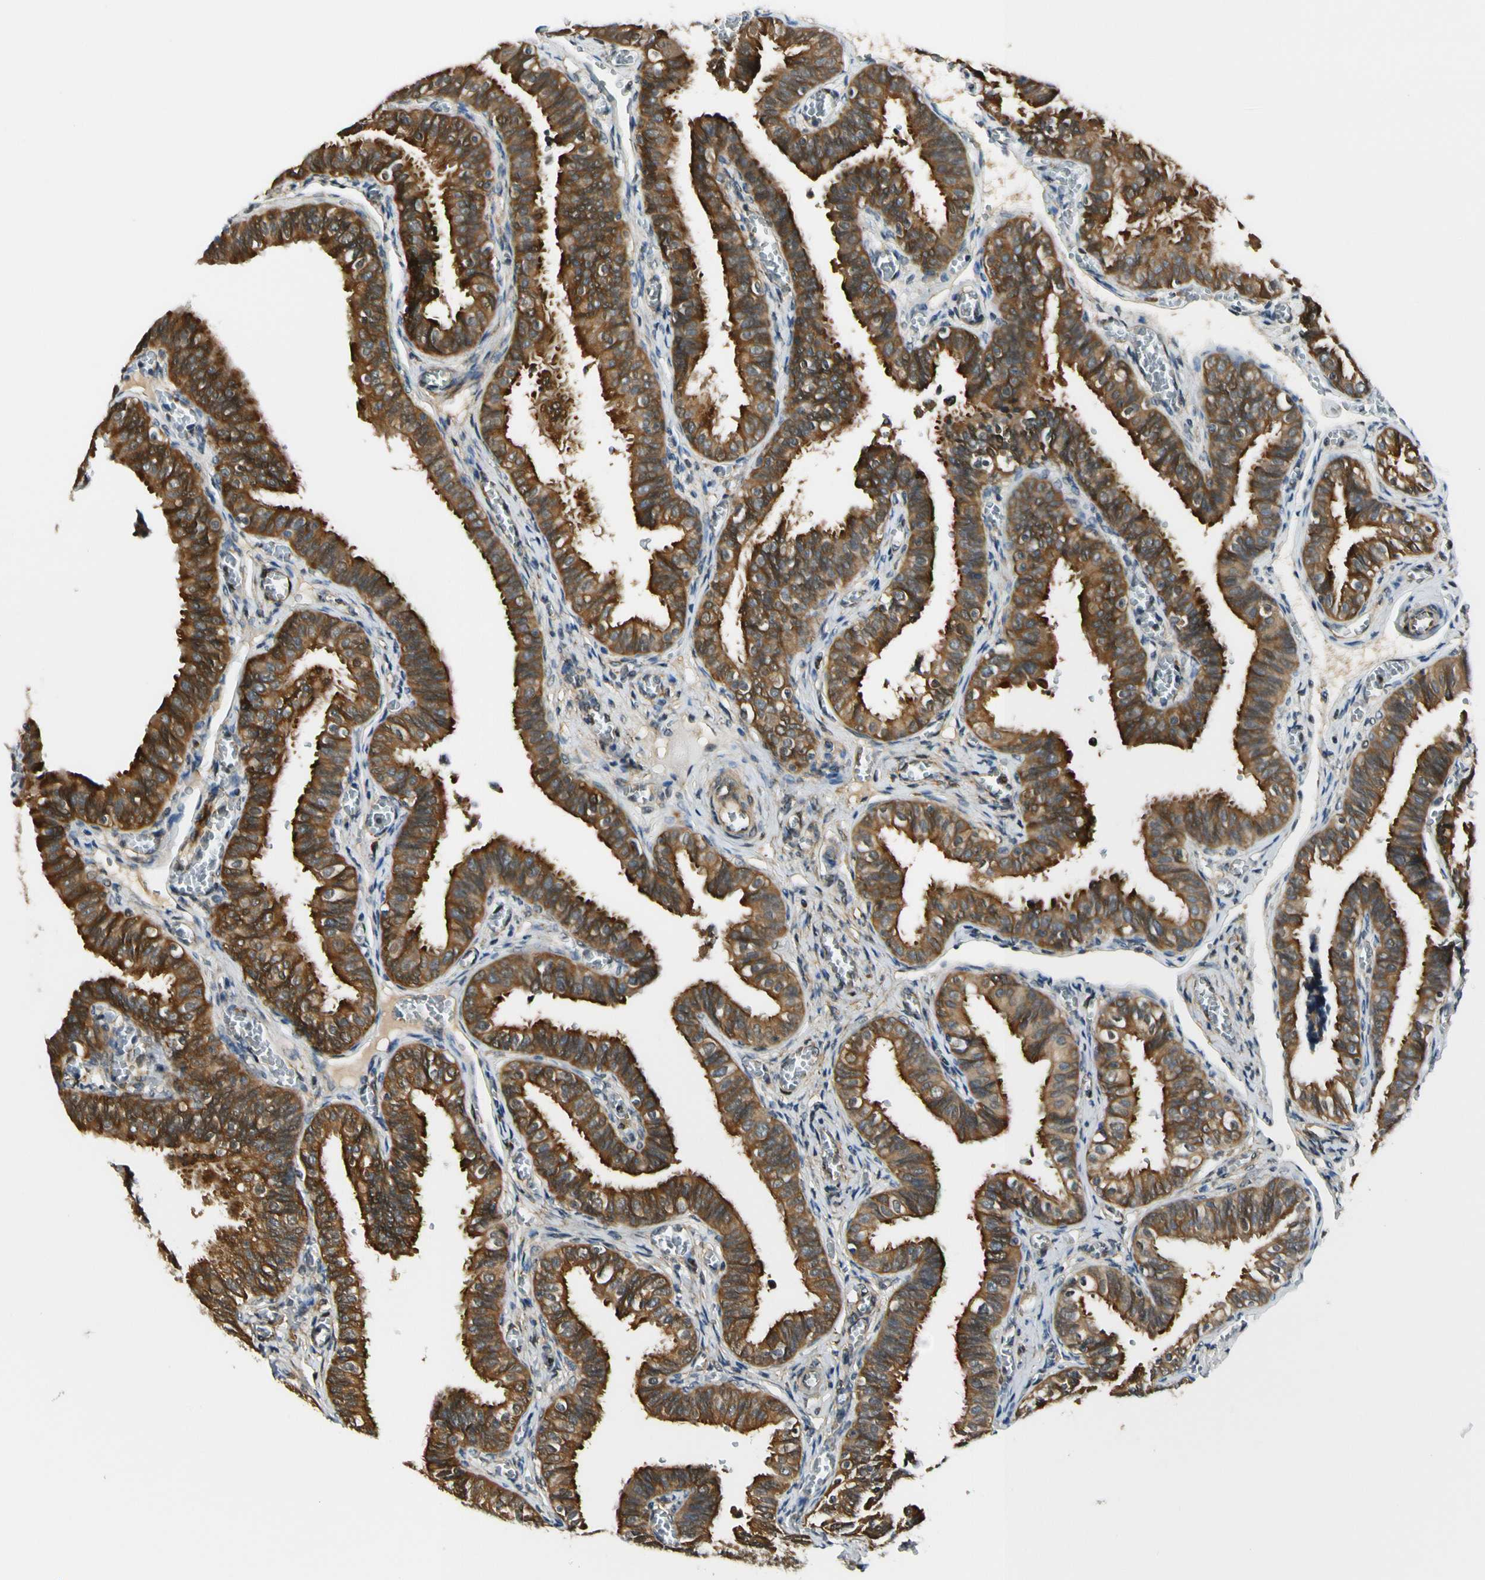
{"staining": {"intensity": "strong", "quantity": ">75%", "location": "cytoplasmic/membranous"}, "tissue": "fallopian tube", "cell_type": "Glandular cells", "image_type": "normal", "snomed": [{"axis": "morphology", "description": "Normal tissue, NOS"}, {"axis": "topography", "description": "Fallopian tube"}], "caption": "An image of fallopian tube stained for a protein exhibits strong cytoplasmic/membranous brown staining in glandular cells.", "gene": "RASGRF1", "patient": {"sex": "female", "age": 46}}